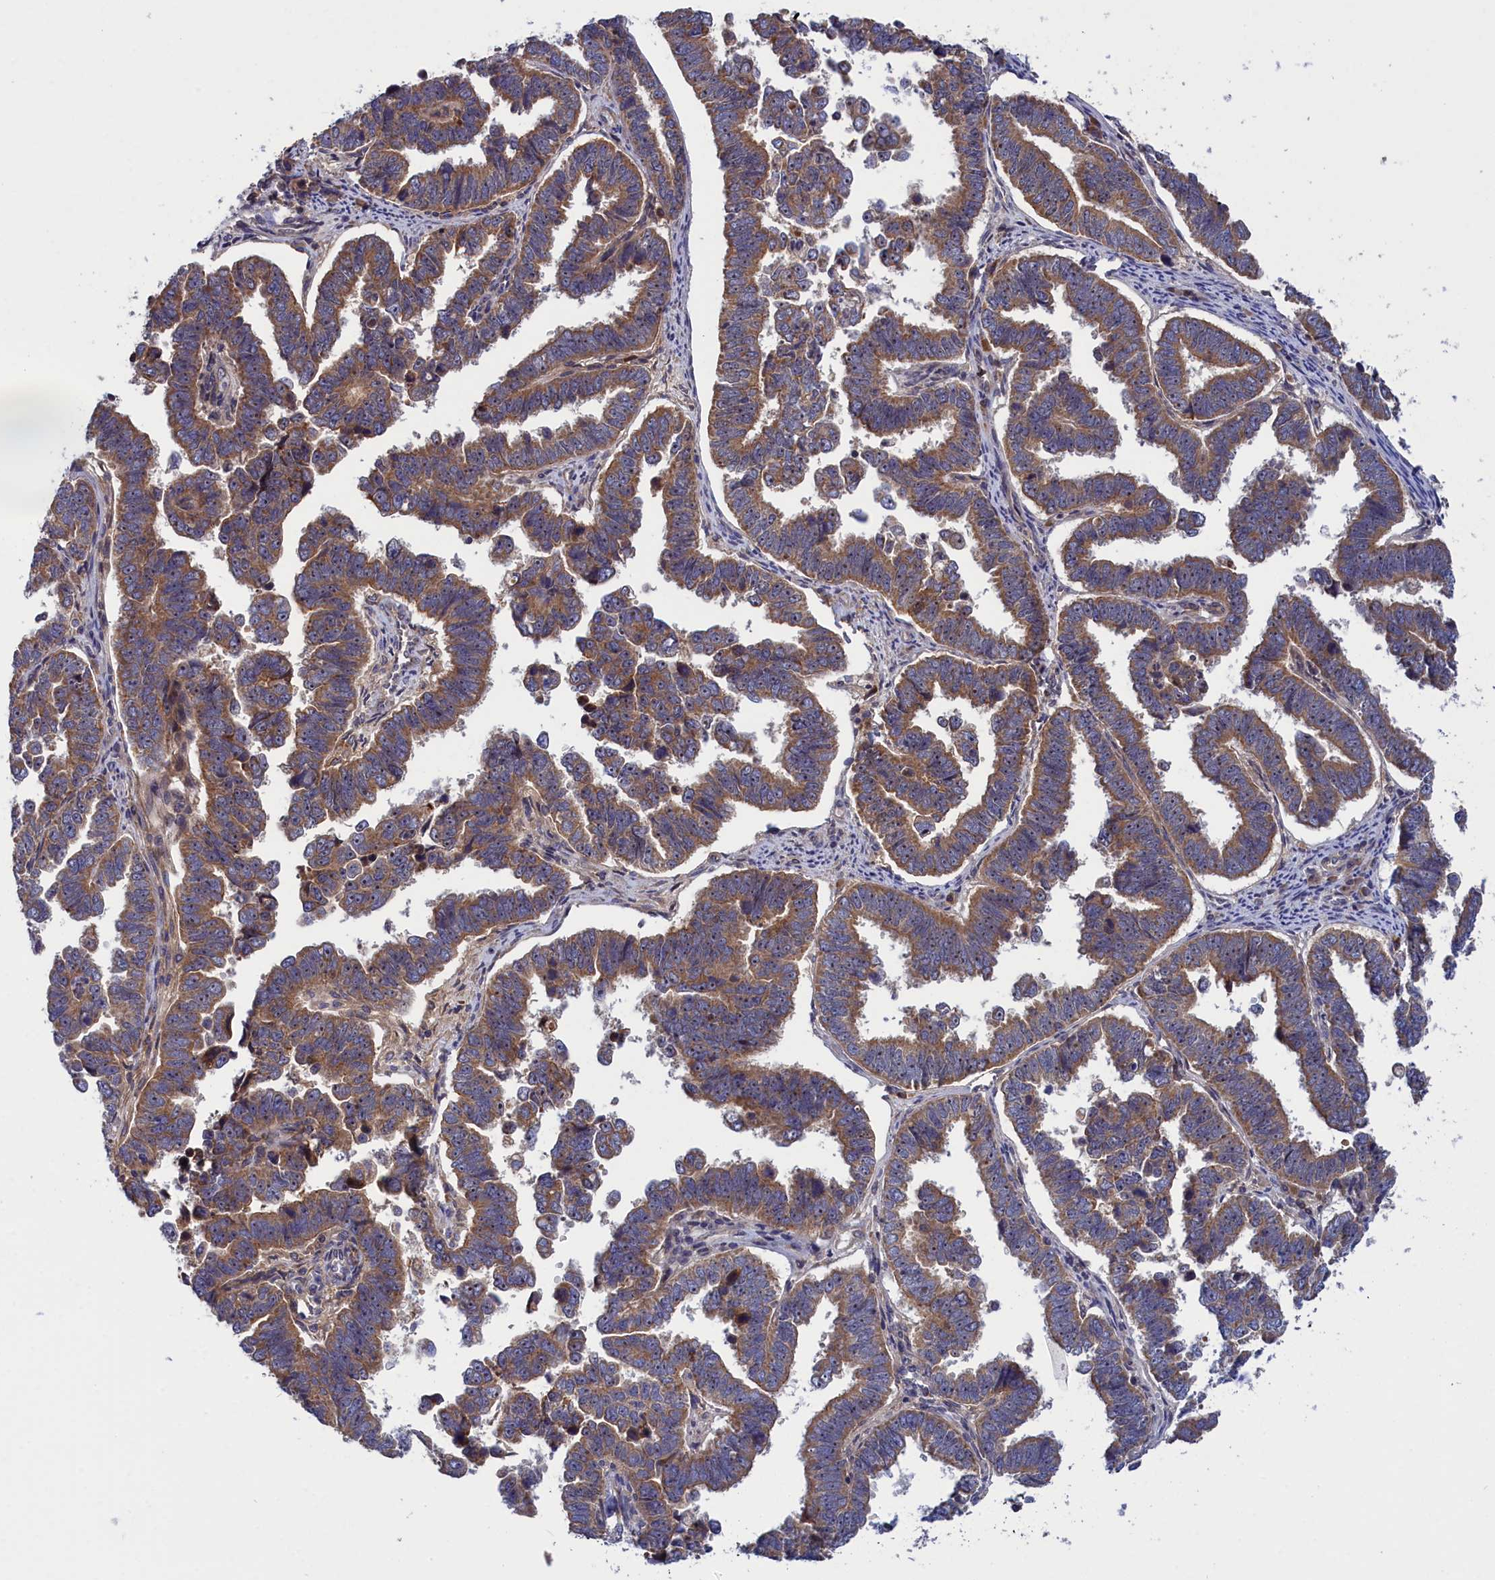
{"staining": {"intensity": "moderate", "quantity": ">75%", "location": "cytoplasmic/membranous"}, "tissue": "endometrial cancer", "cell_type": "Tumor cells", "image_type": "cancer", "snomed": [{"axis": "morphology", "description": "Adenocarcinoma, NOS"}, {"axis": "topography", "description": "Endometrium"}], "caption": "Immunohistochemistry (IHC) of endometrial adenocarcinoma exhibits medium levels of moderate cytoplasmic/membranous expression in about >75% of tumor cells.", "gene": "CRACD", "patient": {"sex": "female", "age": 75}}